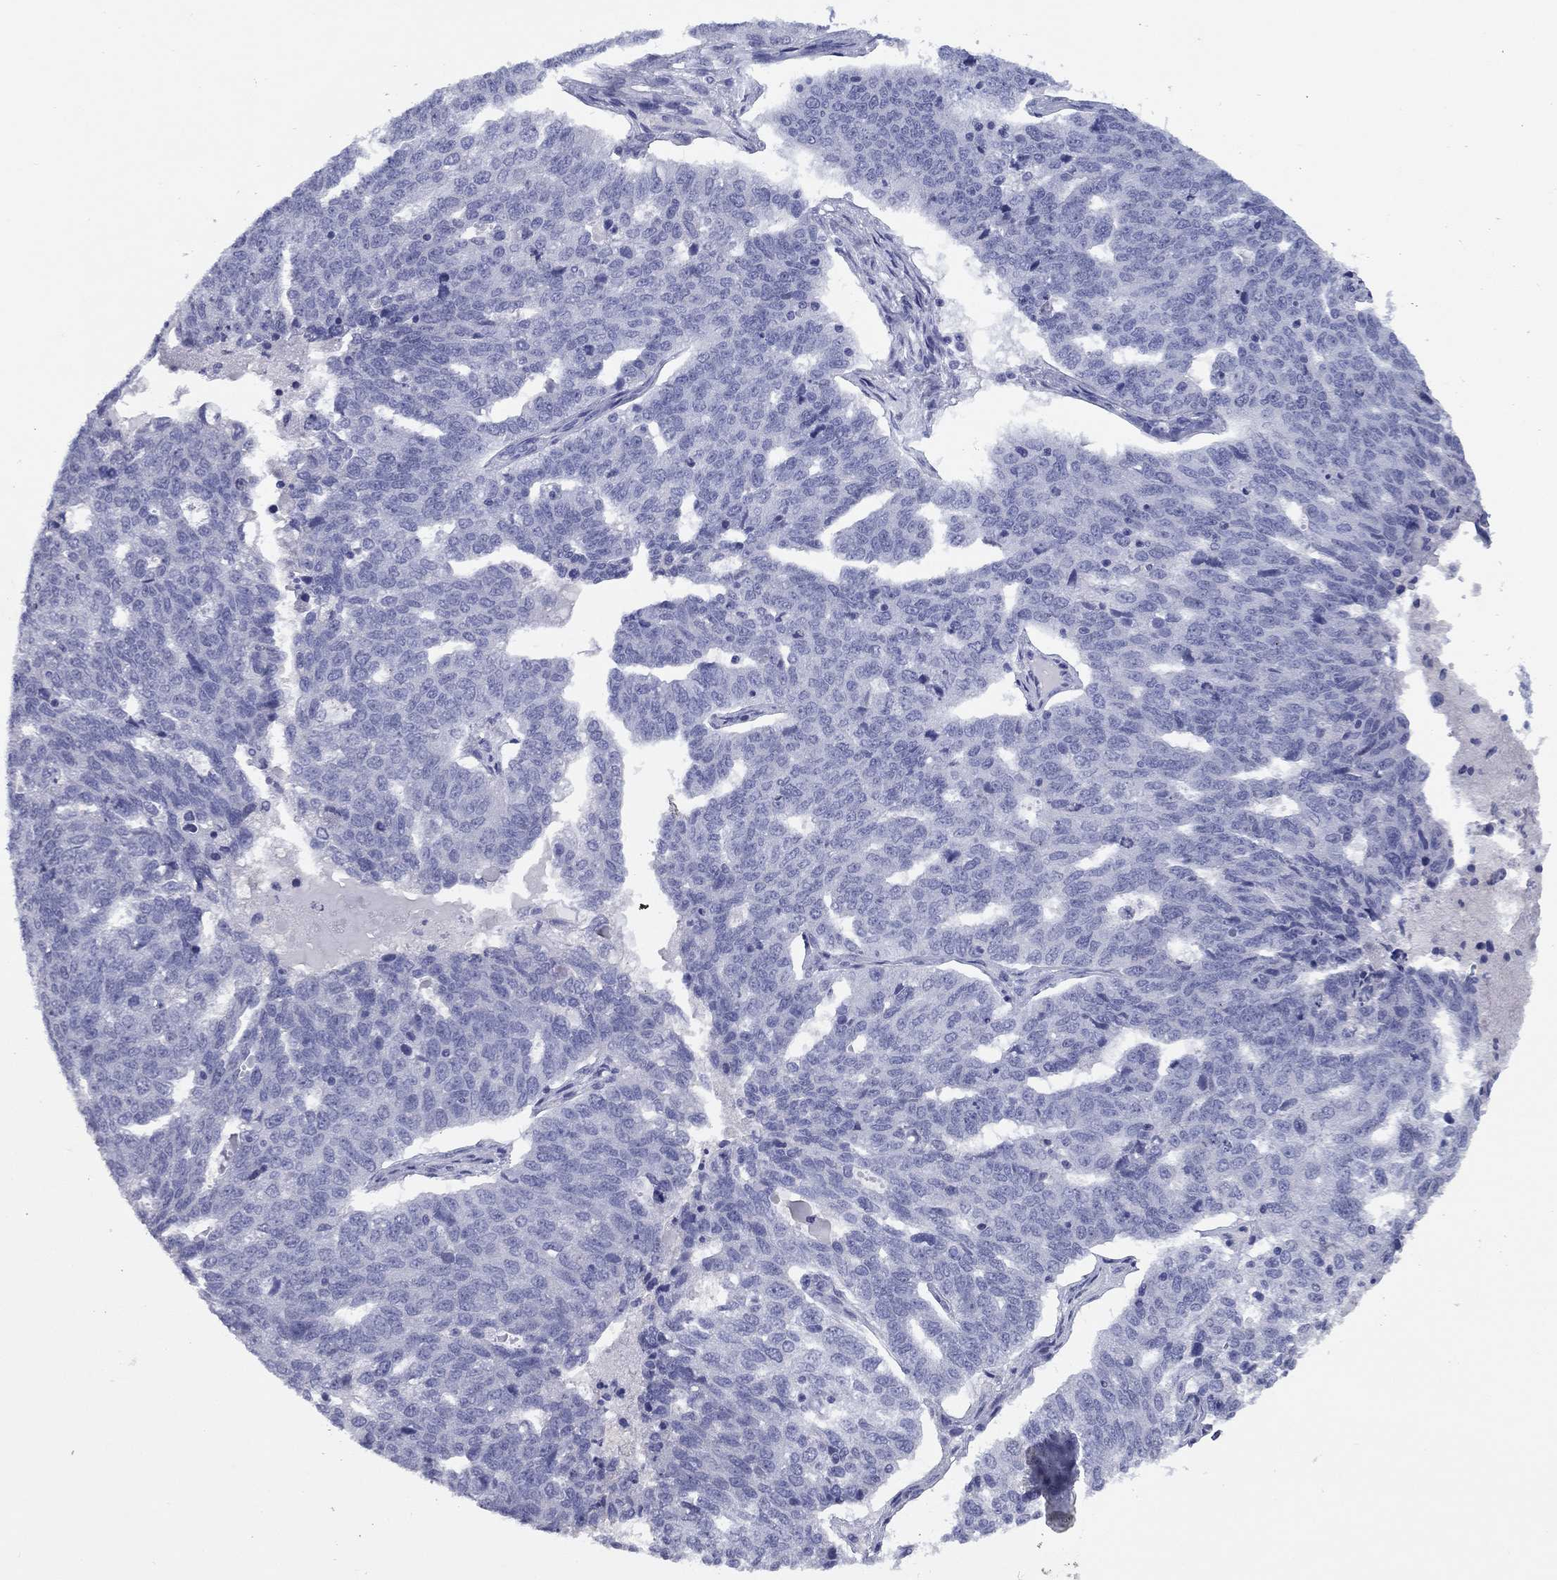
{"staining": {"intensity": "negative", "quantity": "none", "location": "none"}, "tissue": "ovarian cancer", "cell_type": "Tumor cells", "image_type": "cancer", "snomed": [{"axis": "morphology", "description": "Cystadenocarcinoma, serous, NOS"}, {"axis": "topography", "description": "Ovary"}], "caption": "Photomicrograph shows no protein expression in tumor cells of ovarian cancer tissue.", "gene": "NPPA", "patient": {"sex": "female", "age": 71}}